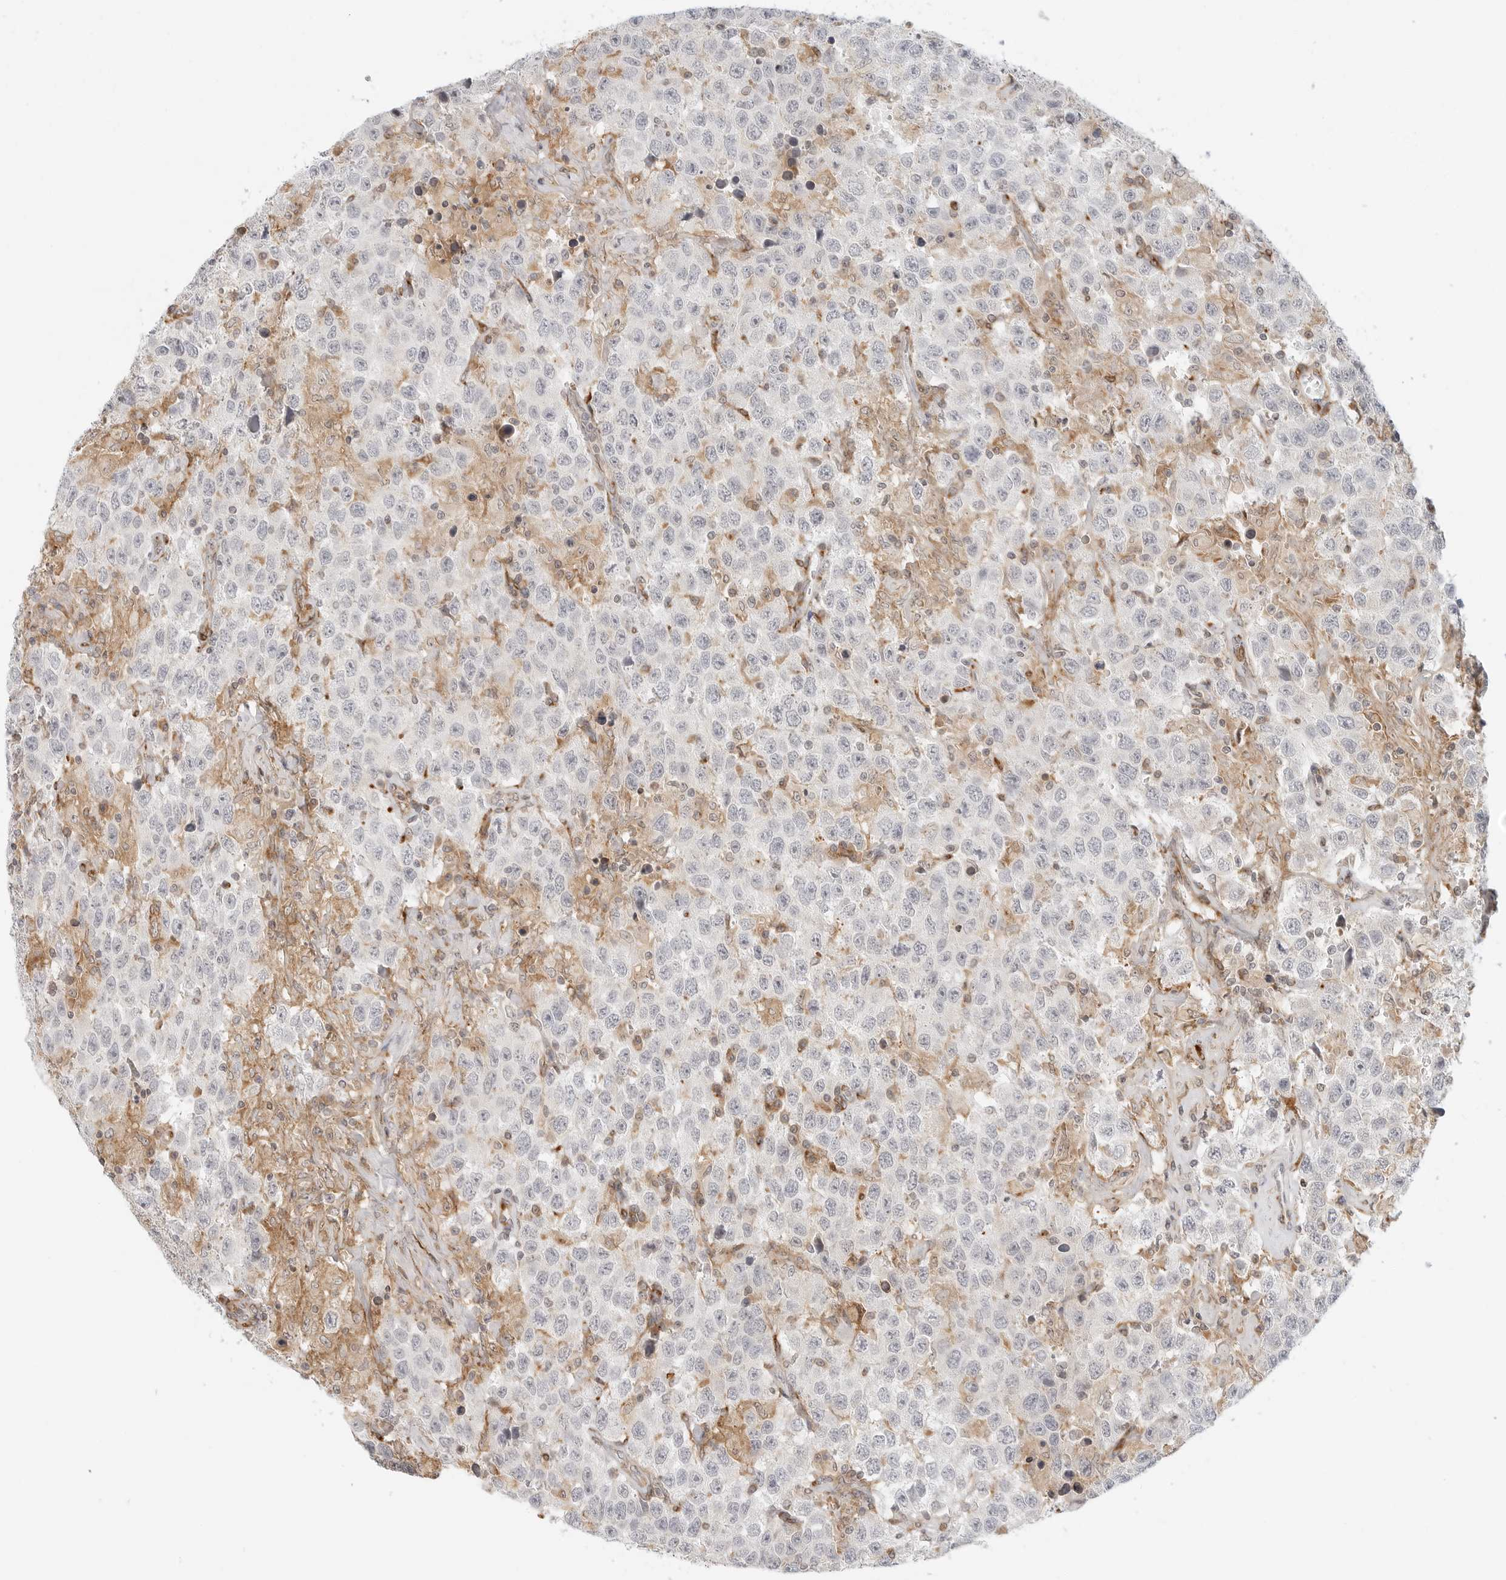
{"staining": {"intensity": "negative", "quantity": "none", "location": "none"}, "tissue": "testis cancer", "cell_type": "Tumor cells", "image_type": "cancer", "snomed": [{"axis": "morphology", "description": "Seminoma, NOS"}, {"axis": "topography", "description": "Testis"}], "caption": "Testis cancer was stained to show a protein in brown. There is no significant positivity in tumor cells.", "gene": "C1QTNF1", "patient": {"sex": "male", "age": 41}}